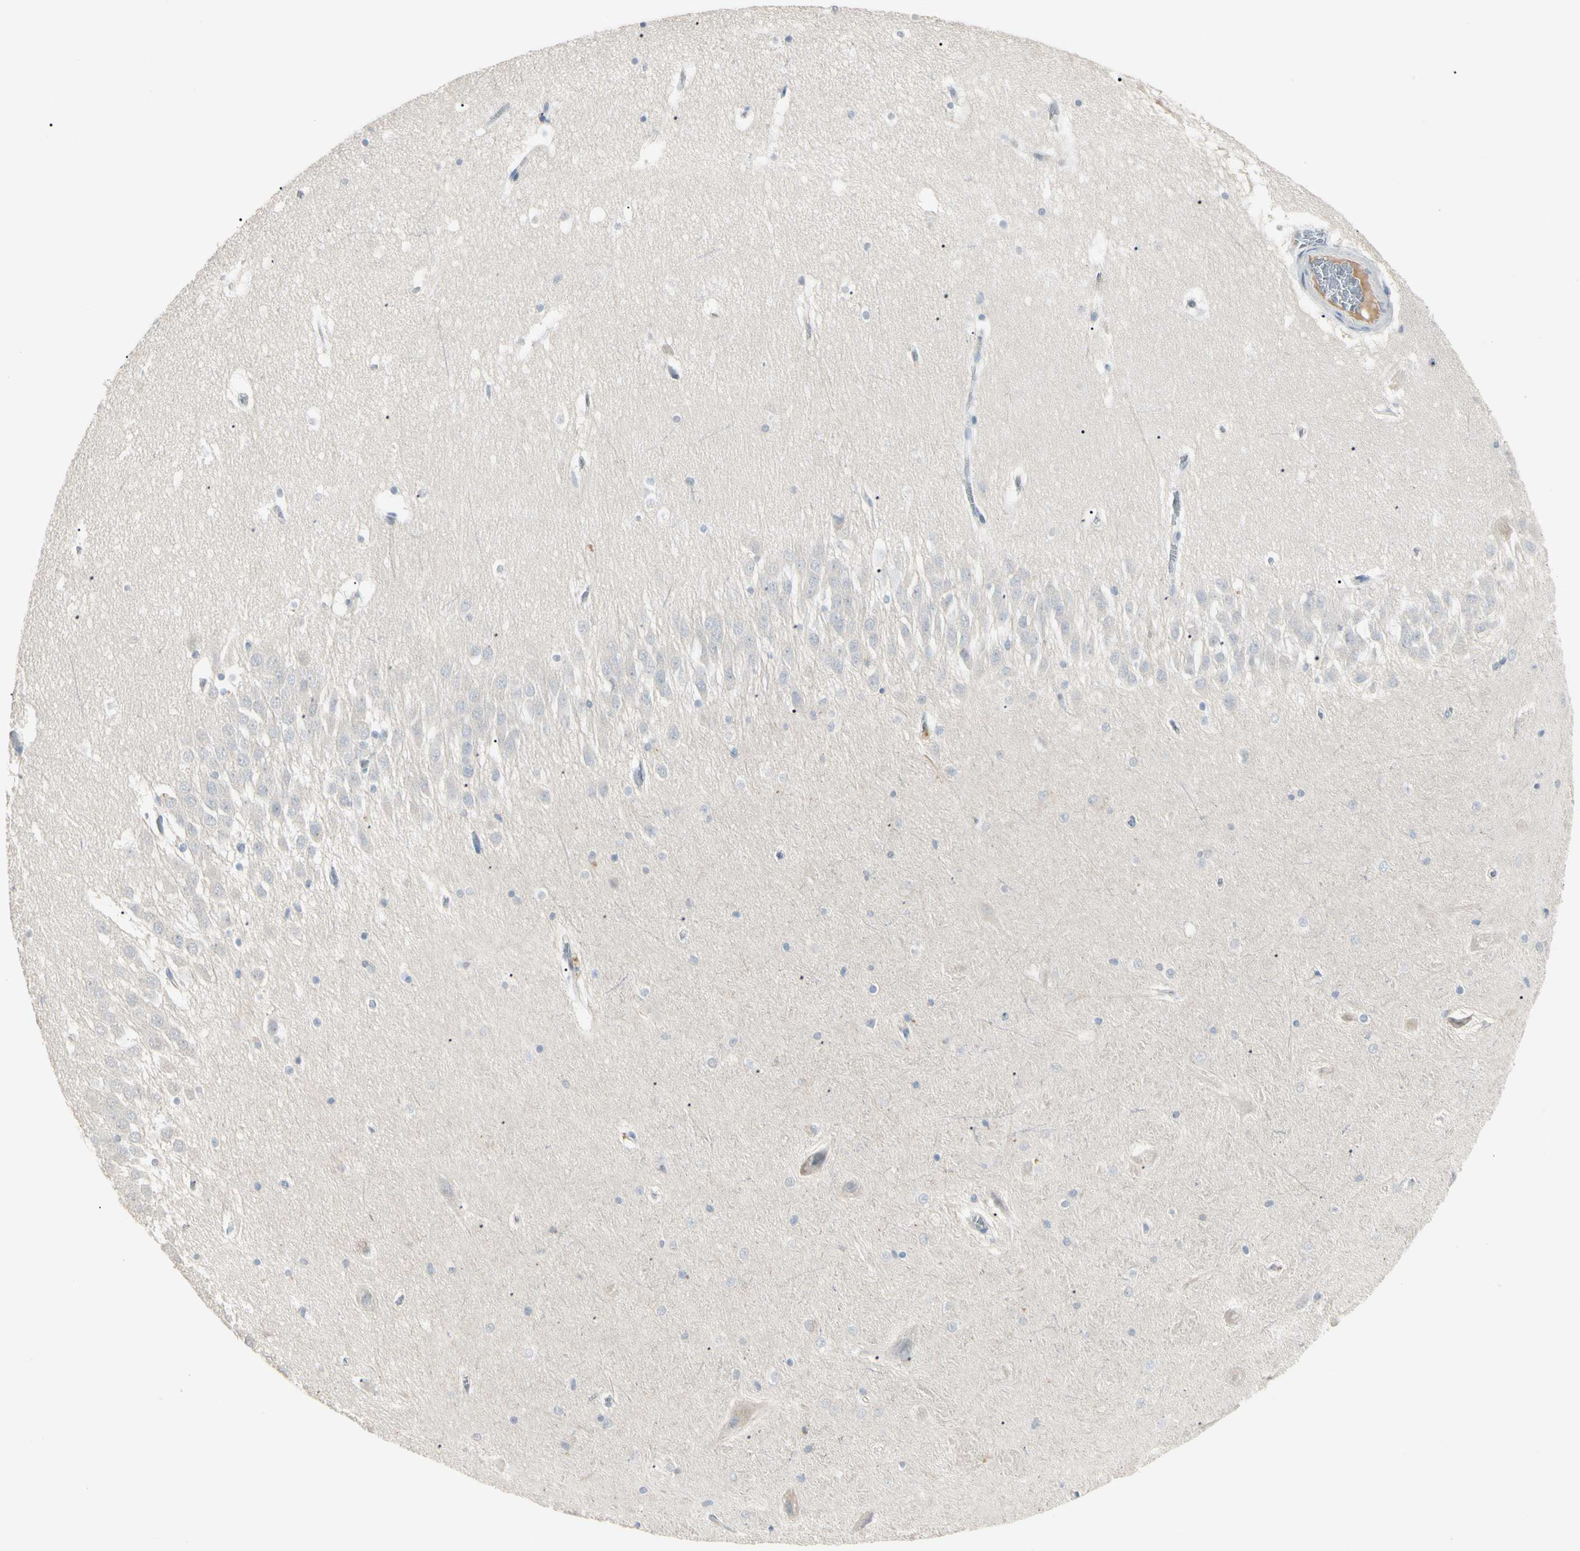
{"staining": {"intensity": "negative", "quantity": "none", "location": "none"}, "tissue": "hippocampus", "cell_type": "Glial cells", "image_type": "normal", "snomed": [{"axis": "morphology", "description": "Normal tissue, NOS"}, {"axis": "topography", "description": "Hippocampus"}], "caption": "An image of hippocampus stained for a protein demonstrates no brown staining in glial cells. Brightfield microscopy of immunohistochemistry stained with DAB (brown) and hematoxylin (blue), captured at high magnification.", "gene": "PRSS21", "patient": {"sex": "male", "age": 45}}